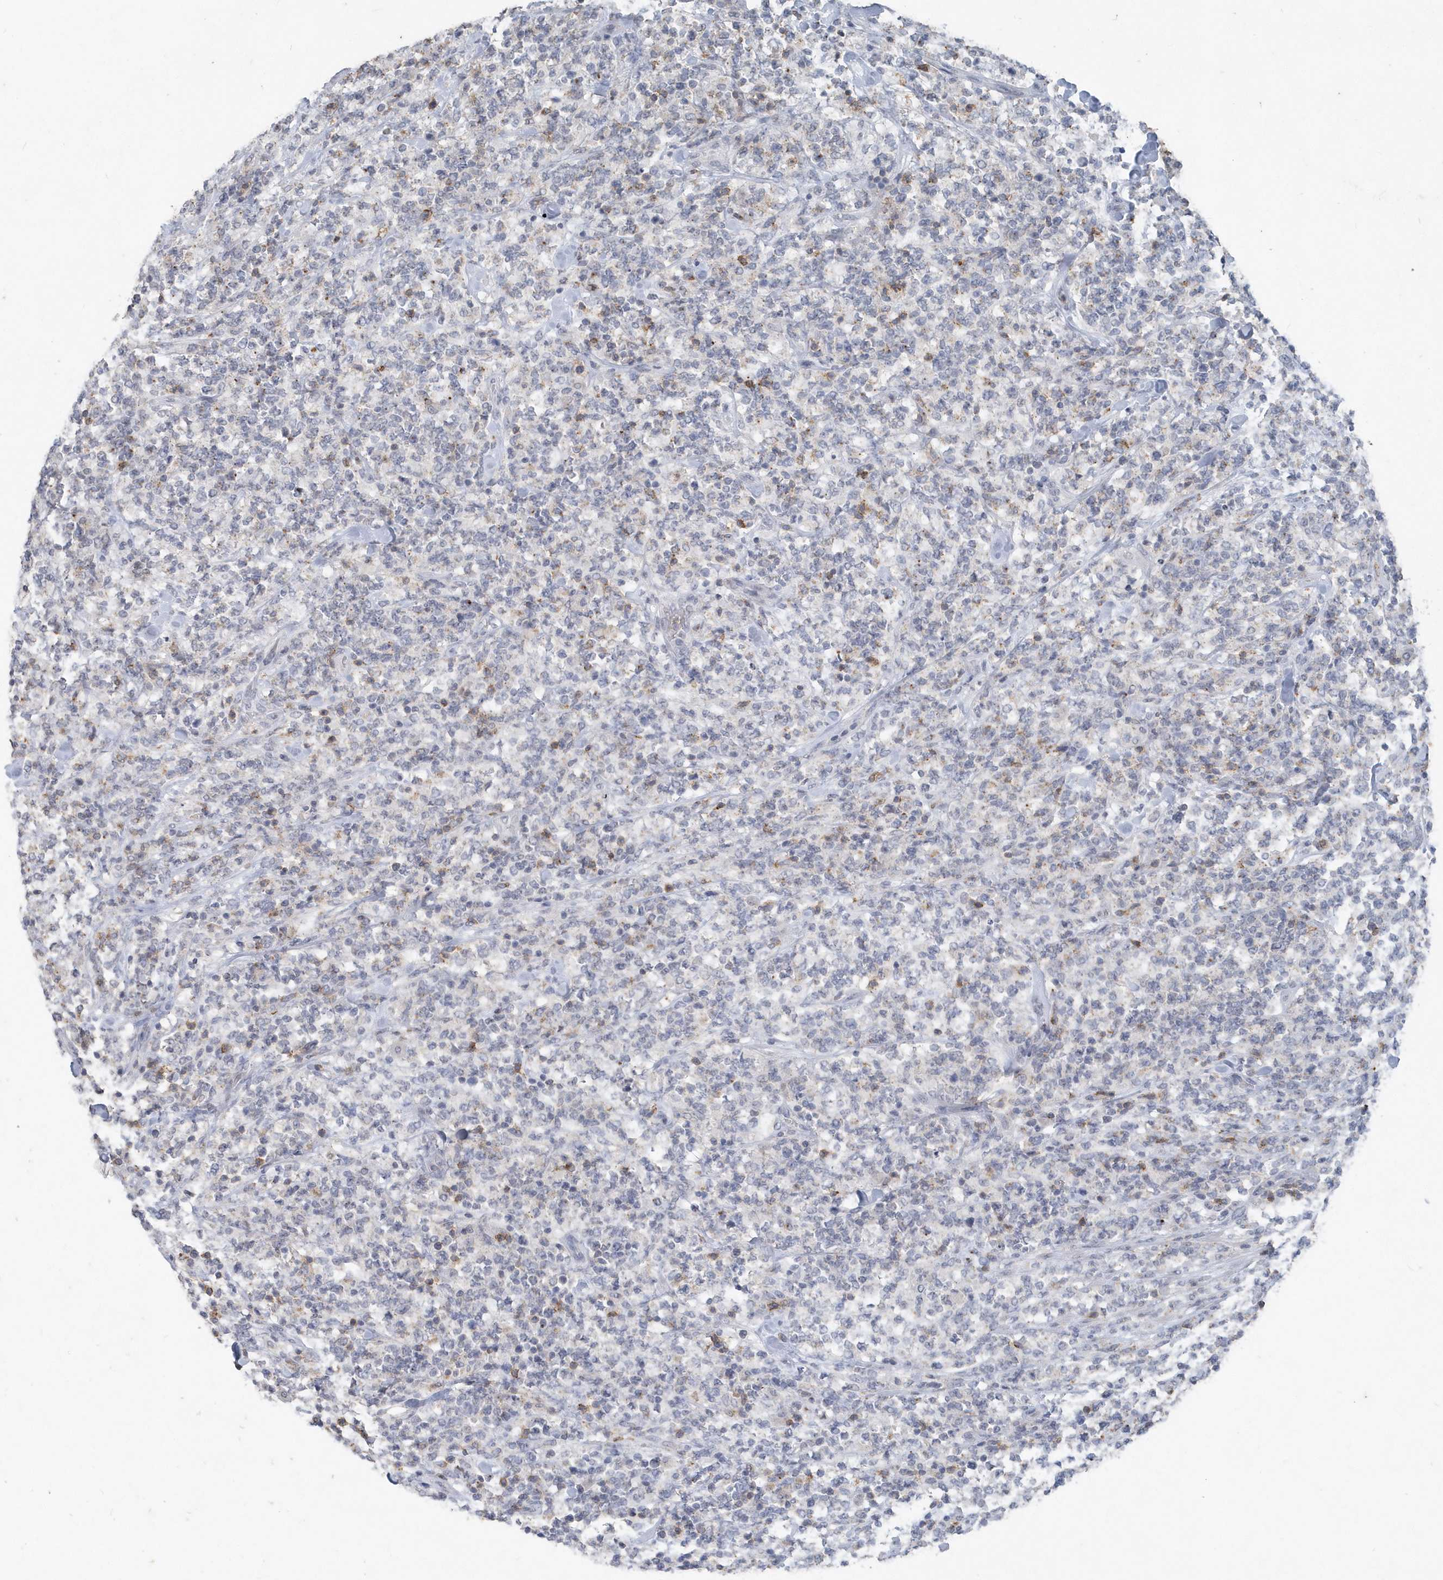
{"staining": {"intensity": "weak", "quantity": "<25%", "location": "cytoplasmic/membranous"}, "tissue": "lymphoma", "cell_type": "Tumor cells", "image_type": "cancer", "snomed": [{"axis": "morphology", "description": "Malignant lymphoma, non-Hodgkin's type, High grade"}, {"axis": "topography", "description": "Soft tissue"}], "caption": "The histopathology image displays no staining of tumor cells in lymphoma.", "gene": "PDCD1", "patient": {"sex": "male", "age": 18}}